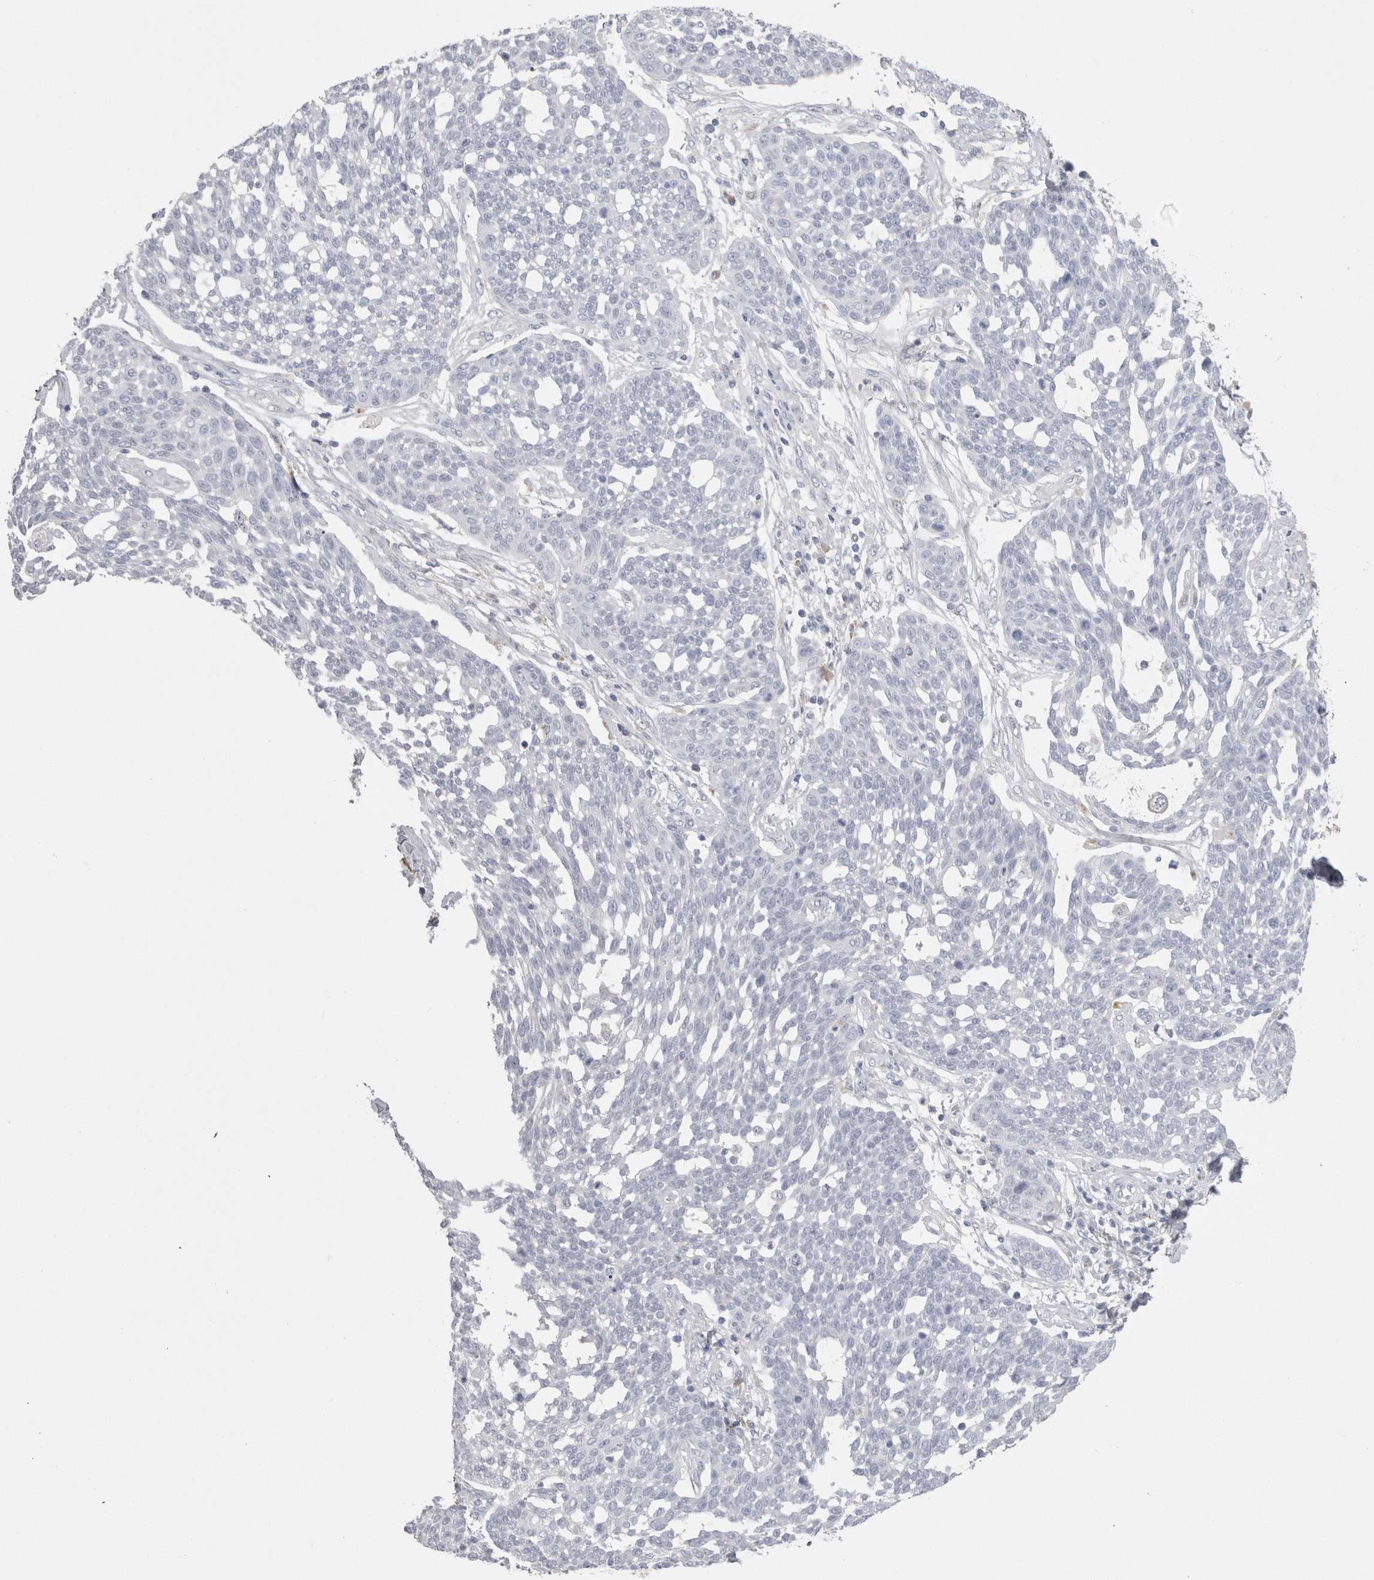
{"staining": {"intensity": "negative", "quantity": "none", "location": "none"}, "tissue": "cervical cancer", "cell_type": "Tumor cells", "image_type": "cancer", "snomed": [{"axis": "morphology", "description": "Squamous cell carcinoma, NOS"}, {"axis": "topography", "description": "Cervix"}], "caption": "Immunohistochemical staining of human cervical squamous cell carcinoma displays no significant expression in tumor cells. The staining is performed using DAB brown chromogen with nuclei counter-stained in using hematoxylin.", "gene": "EPDR1", "patient": {"sex": "female", "age": 34}}